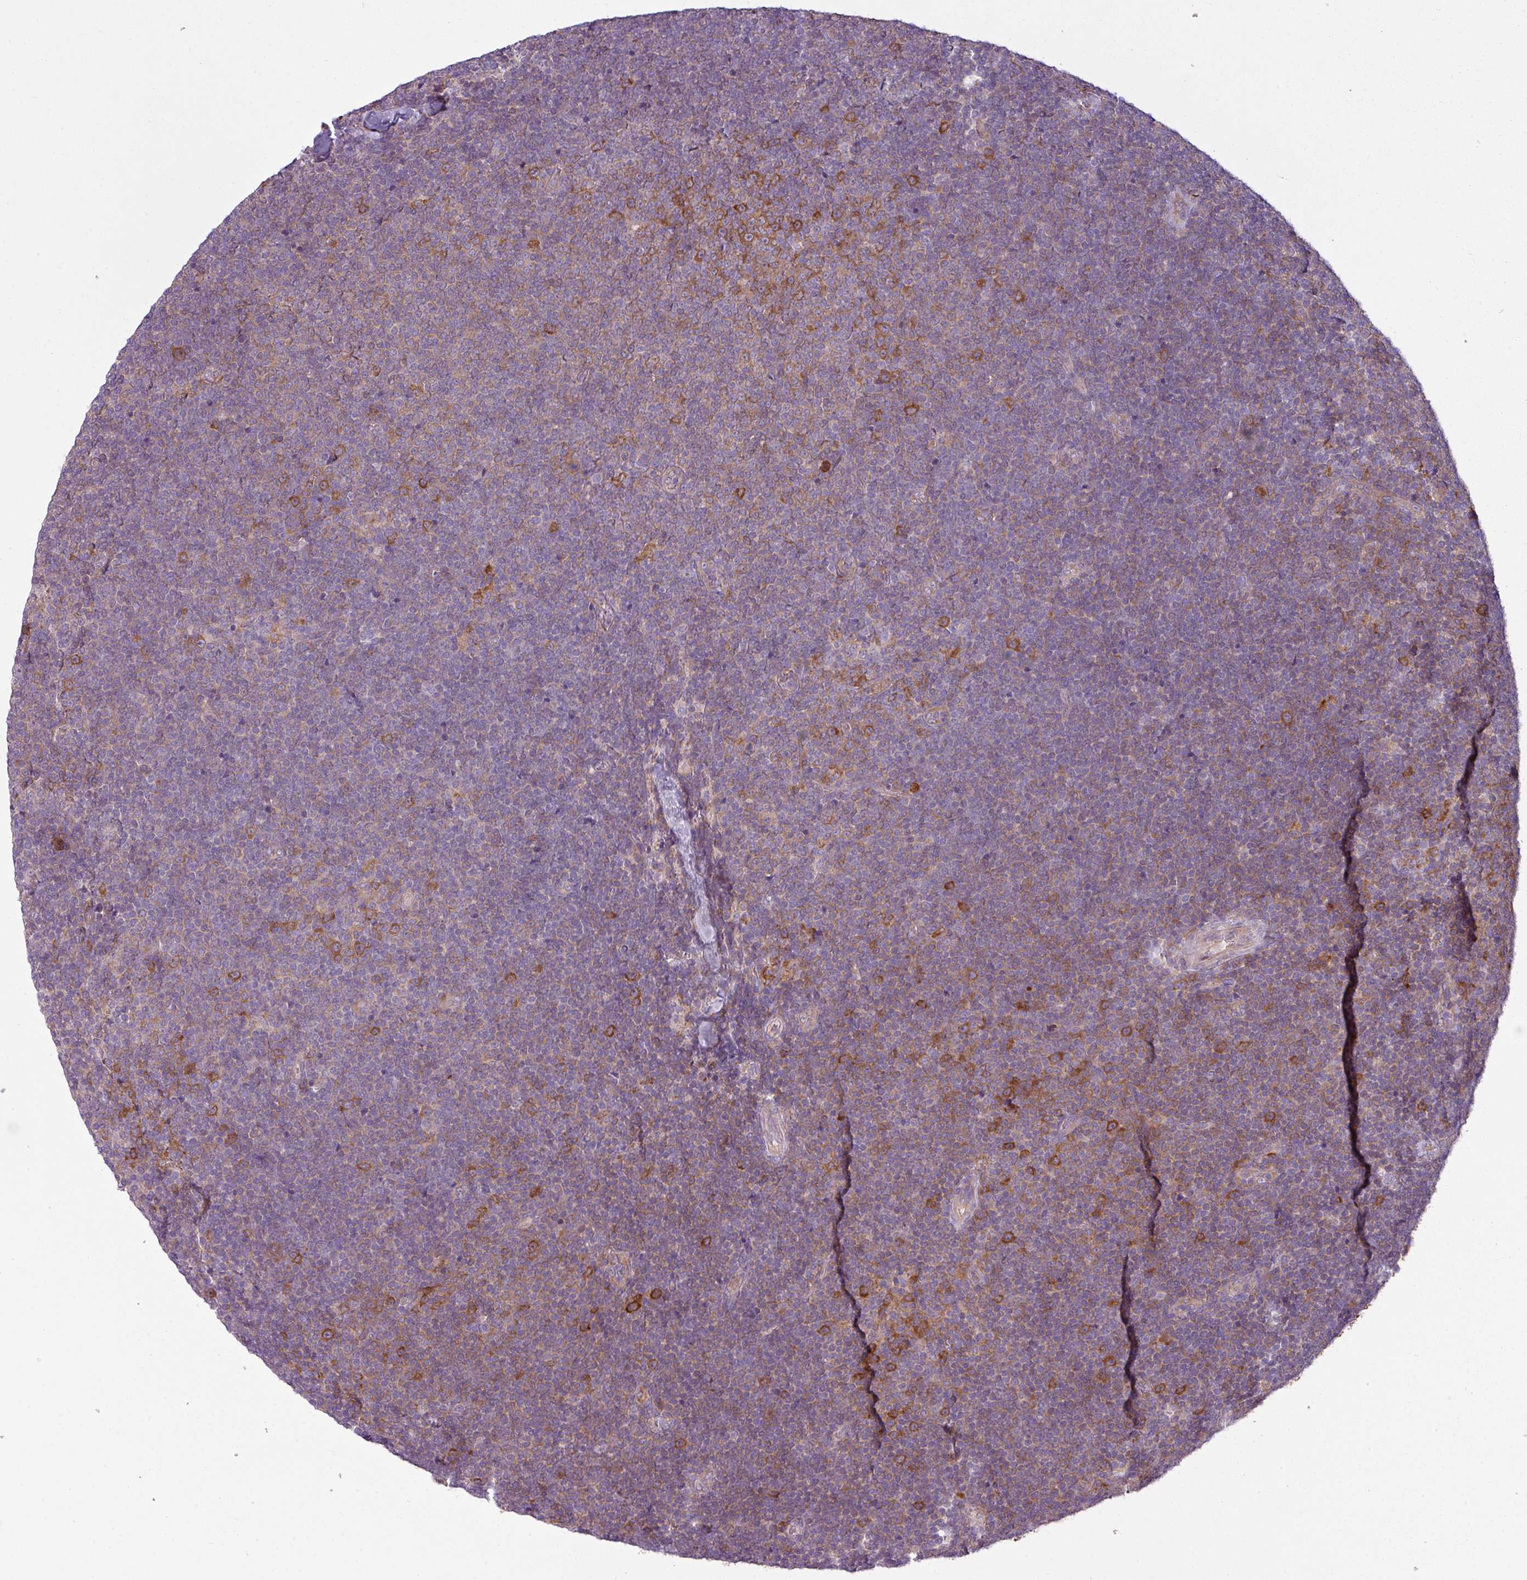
{"staining": {"intensity": "moderate", "quantity": "25%-75%", "location": "cytoplasmic/membranous"}, "tissue": "lymphoma", "cell_type": "Tumor cells", "image_type": "cancer", "snomed": [{"axis": "morphology", "description": "Malignant lymphoma, non-Hodgkin's type, Low grade"}, {"axis": "topography", "description": "Lymph node"}], "caption": "The immunohistochemical stain shows moderate cytoplasmic/membranous positivity in tumor cells of lymphoma tissue. (DAB = brown stain, brightfield microscopy at high magnification).", "gene": "CAMK2B", "patient": {"sex": "male", "age": 48}}